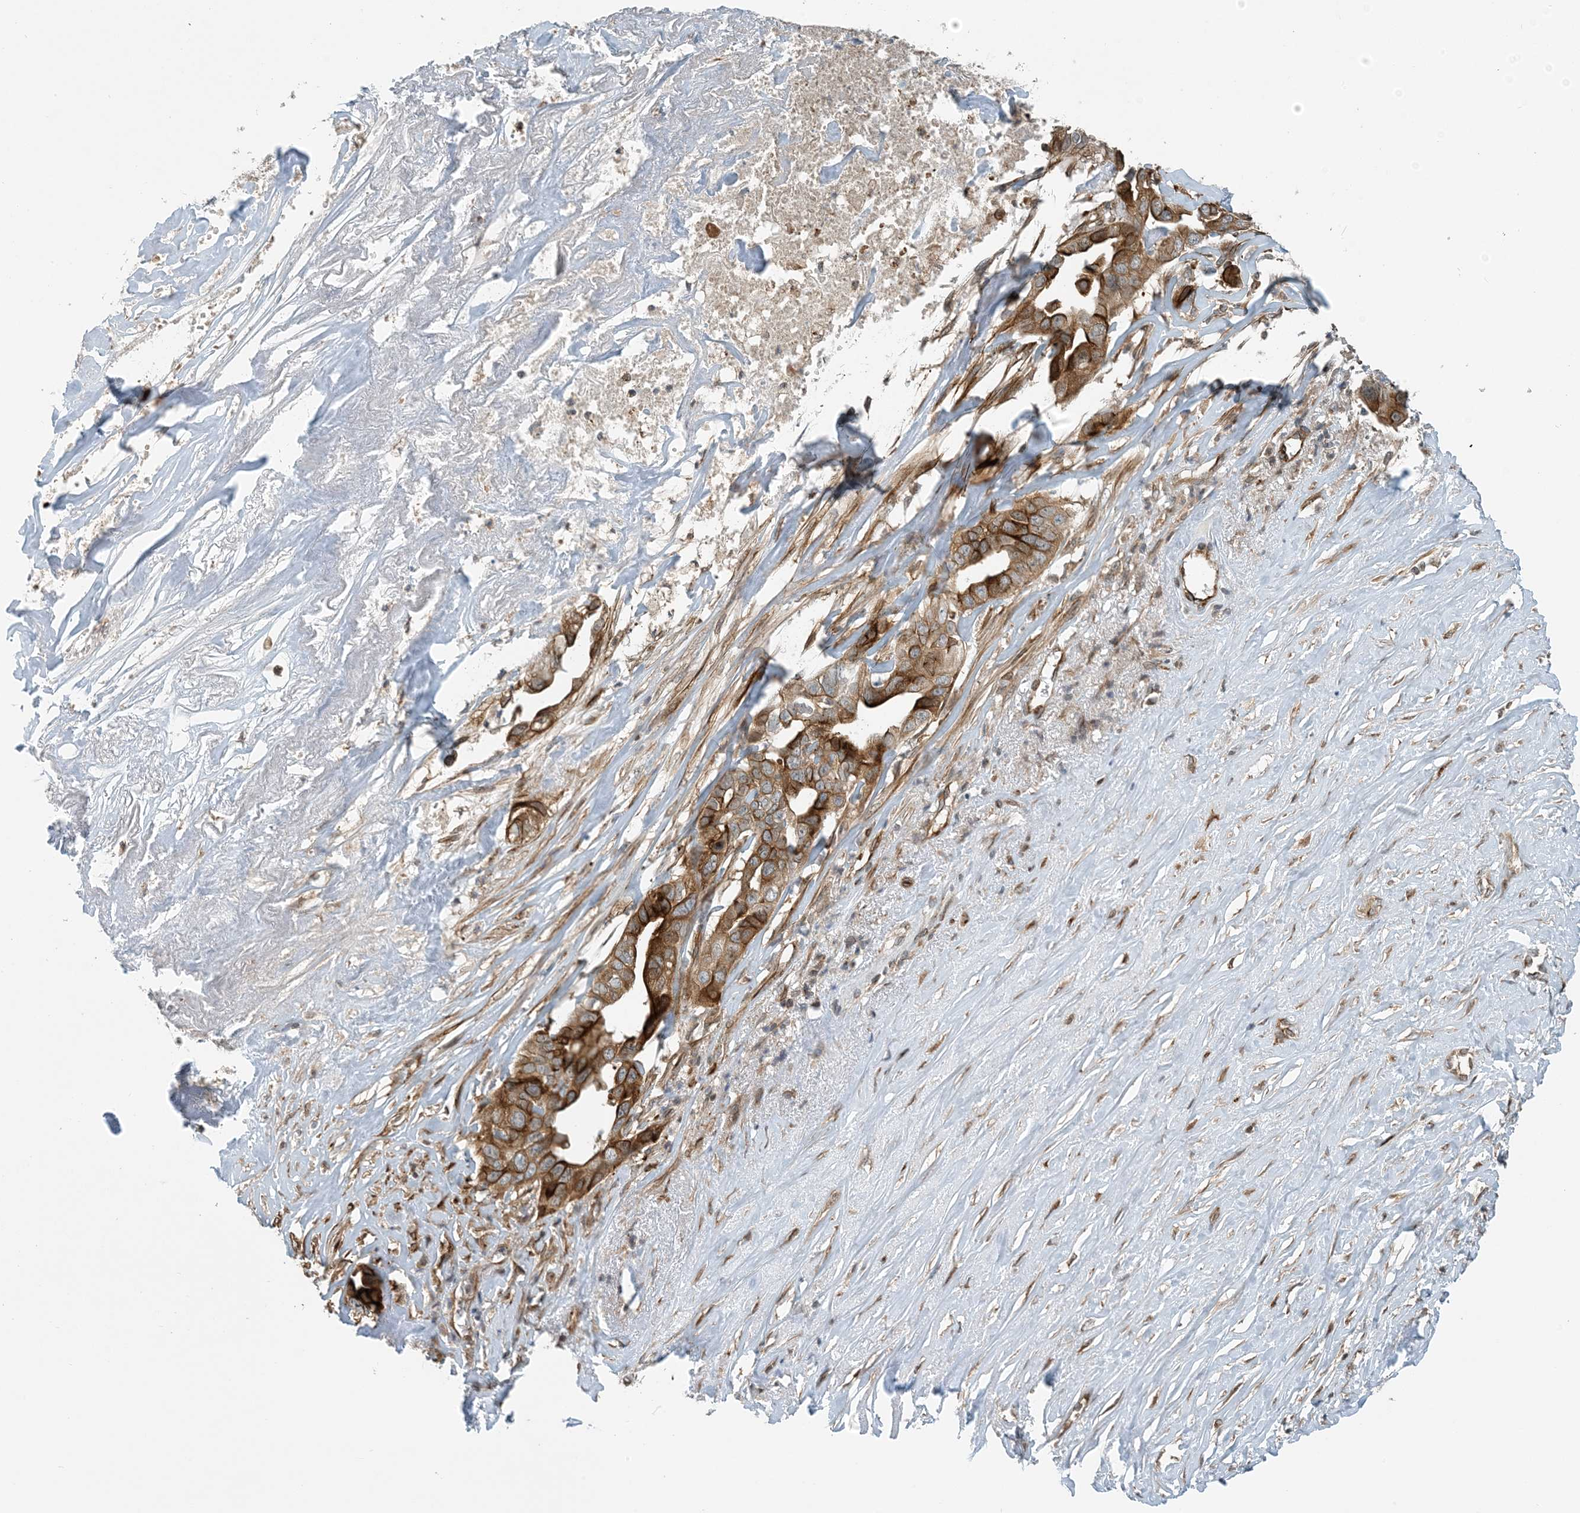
{"staining": {"intensity": "strong", "quantity": ">75%", "location": "cytoplasmic/membranous"}, "tissue": "liver cancer", "cell_type": "Tumor cells", "image_type": "cancer", "snomed": [{"axis": "morphology", "description": "Cholangiocarcinoma"}, {"axis": "topography", "description": "Liver"}], "caption": "Strong cytoplasmic/membranous positivity for a protein is seen in about >75% of tumor cells of cholangiocarcinoma (liver) using immunohistochemistry.", "gene": "ZBTB3", "patient": {"sex": "female", "age": 79}}